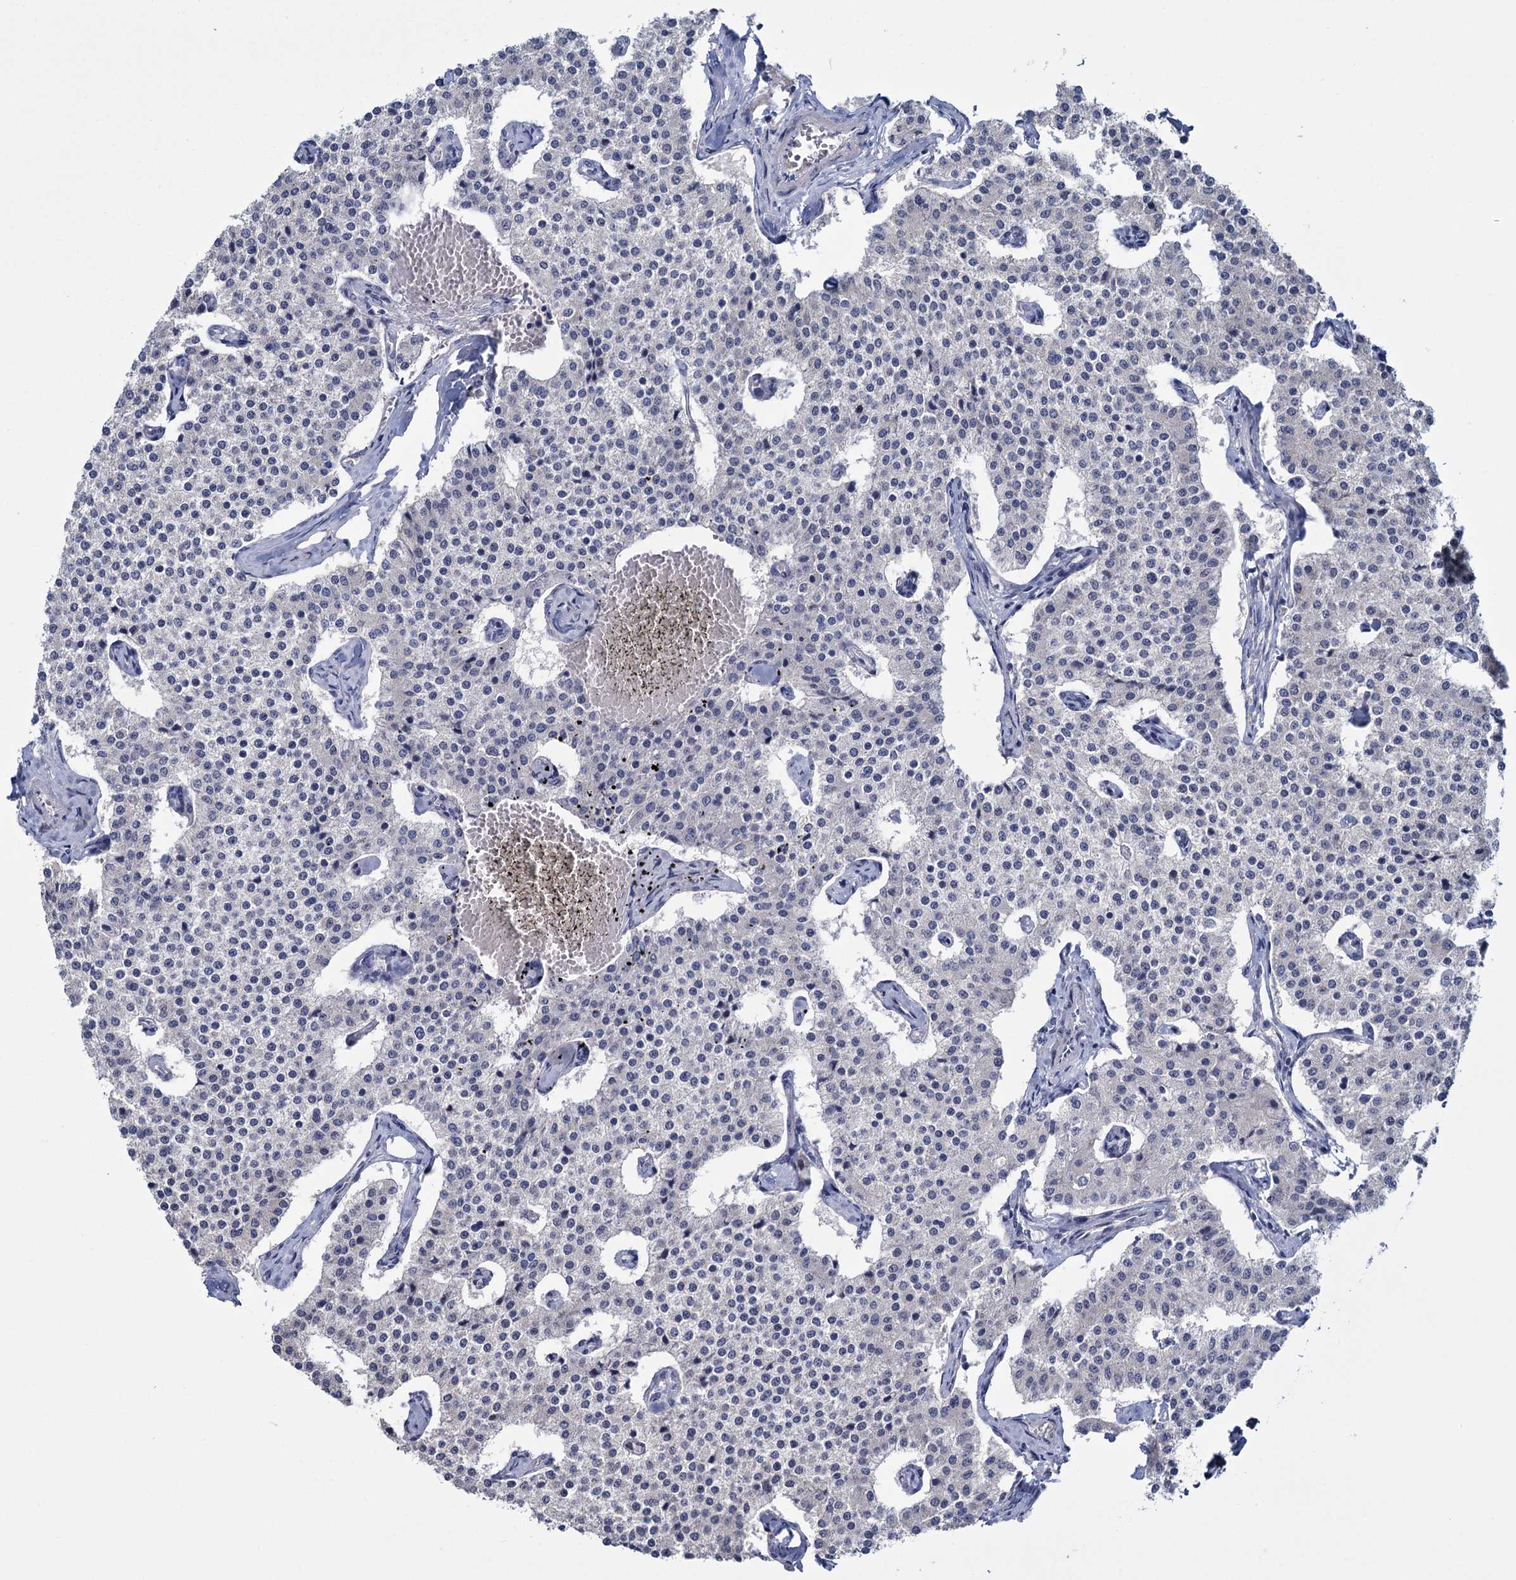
{"staining": {"intensity": "negative", "quantity": "none", "location": "none"}, "tissue": "carcinoid", "cell_type": "Tumor cells", "image_type": "cancer", "snomed": [{"axis": "morphology", "description": "Carcinoid, malignant, NOS"}, {"axis": "topography", "description": "Colon"}], "caption": "DAB immunohistochemical staining of carcinoid demonstrates no significant positivity in tumor cells. (DAB immunohistochemistry (IHC) visualized using brightfield microscopy, high magnification).", "gene": "SFN", "patient": {"sex": "female", "age": 52}}